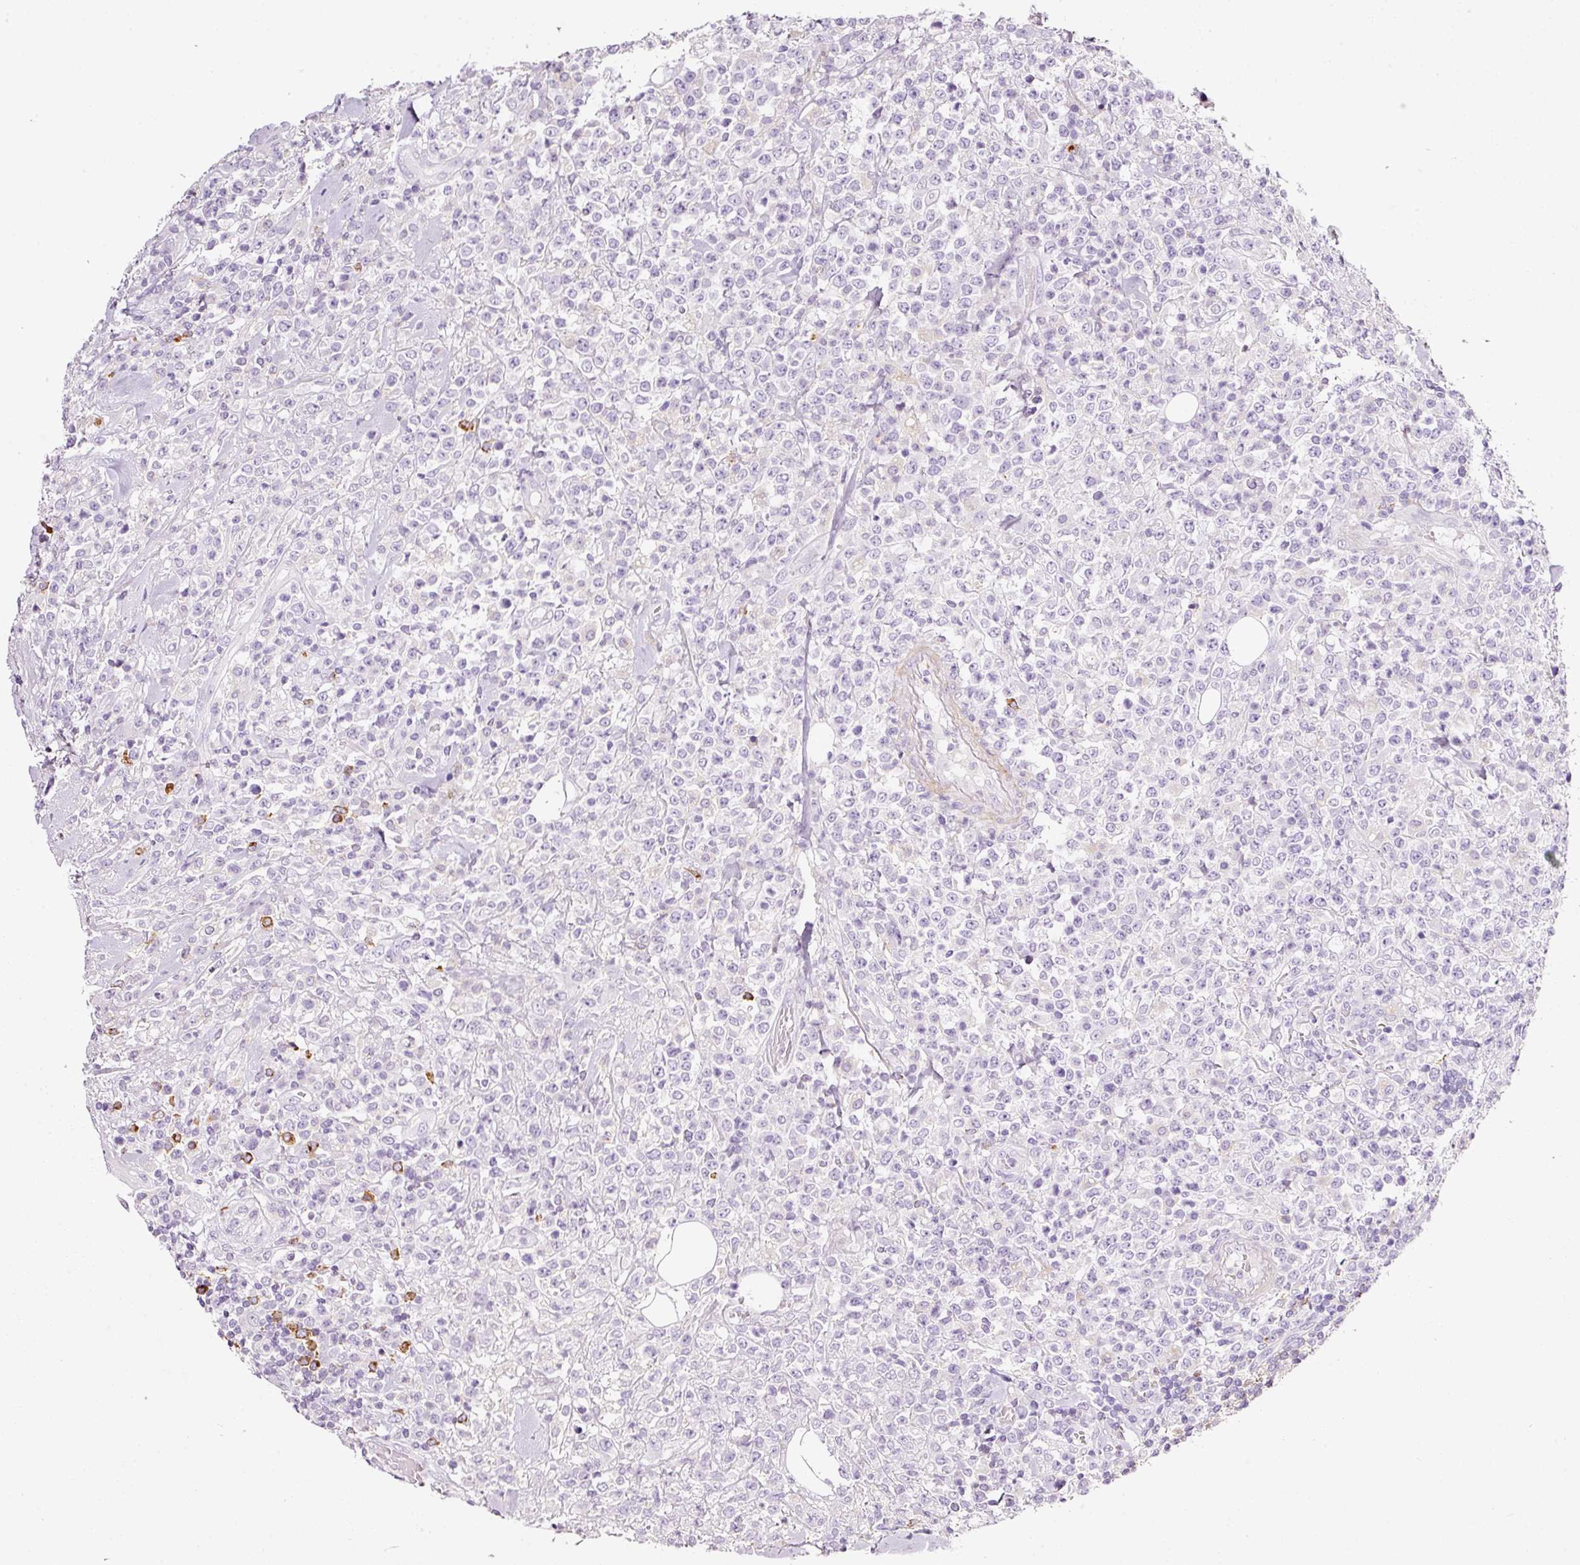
{"staining": {"intensity": "negative", "quantity": "none", "location": "none"}, "tissue": "lymphoma", "cell_type": "Tumor cells", "image_type": "cancer", "snomed": [{"axis": "morphology", "description": "Malignant lymphoma, non-Hodgkin's type, High grade"}, {"axis": "topography", "description": "Colon"}], "caption": "Immunohistochemical staining of malignant lymphoma, non-Hodgkin's type (high-grade) demonstrates no significant positivity in tumor cells.", "gene": "CYB561A3", "patient": {"sex": "female", "age": 53}}